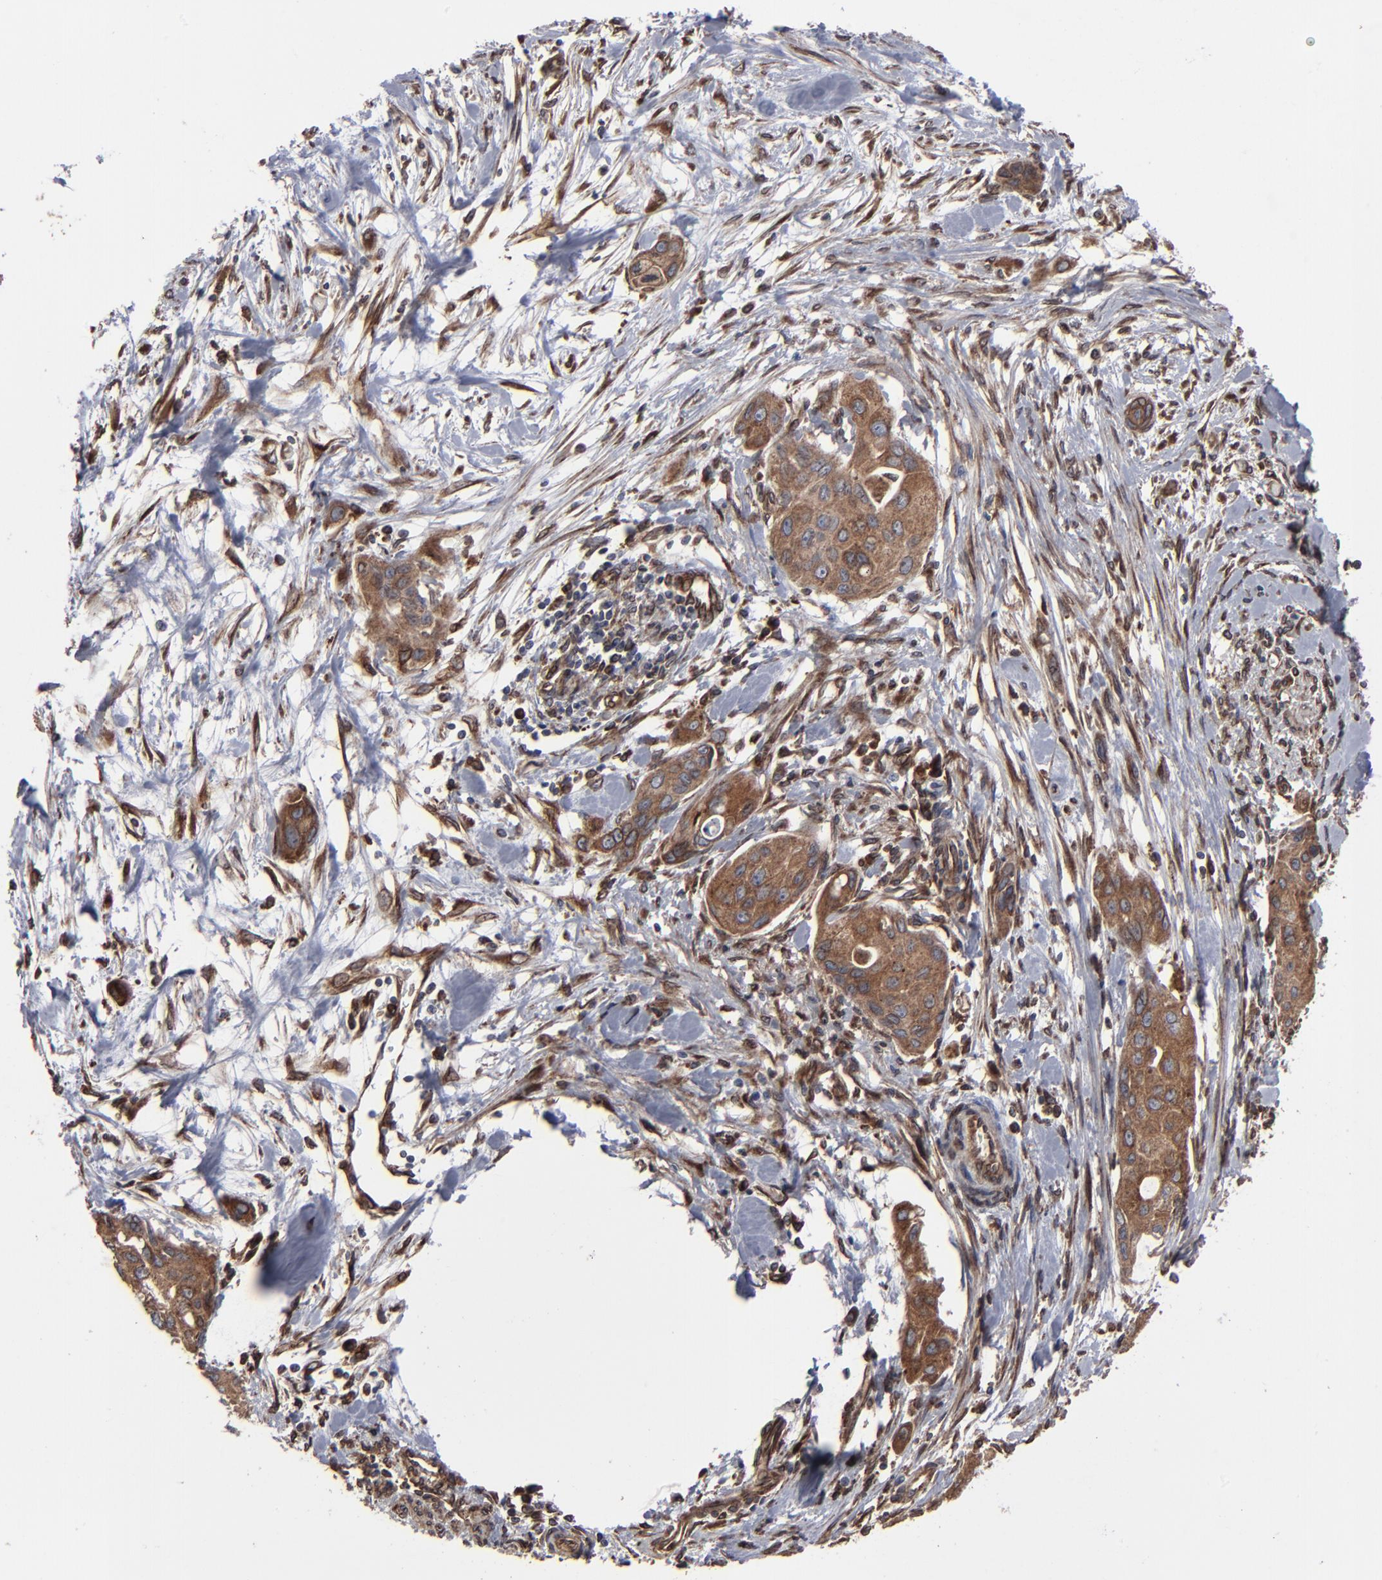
{"staining": {"intensity": "moderate", "quantity": ">75%", "location": "cytoplasmic/membranous"}, "tissue": "pancreatic cancer", "cell_type": "Tumor cells", "image_type": "cancer", "snomed": [{"axis": "morphology", "description": "Adenocarcinoma, NOS"}, {"axis": "topography", "description": "Pancreas"}], "caption": "Protein positivity by IHC reveals moderate cytoplasmic/membranous staining in about >75% of tumor cells in adenocarcinoma (pancreatic).", "gene": "CNIH1", "patient": {"sex": "female", "age": 60}}